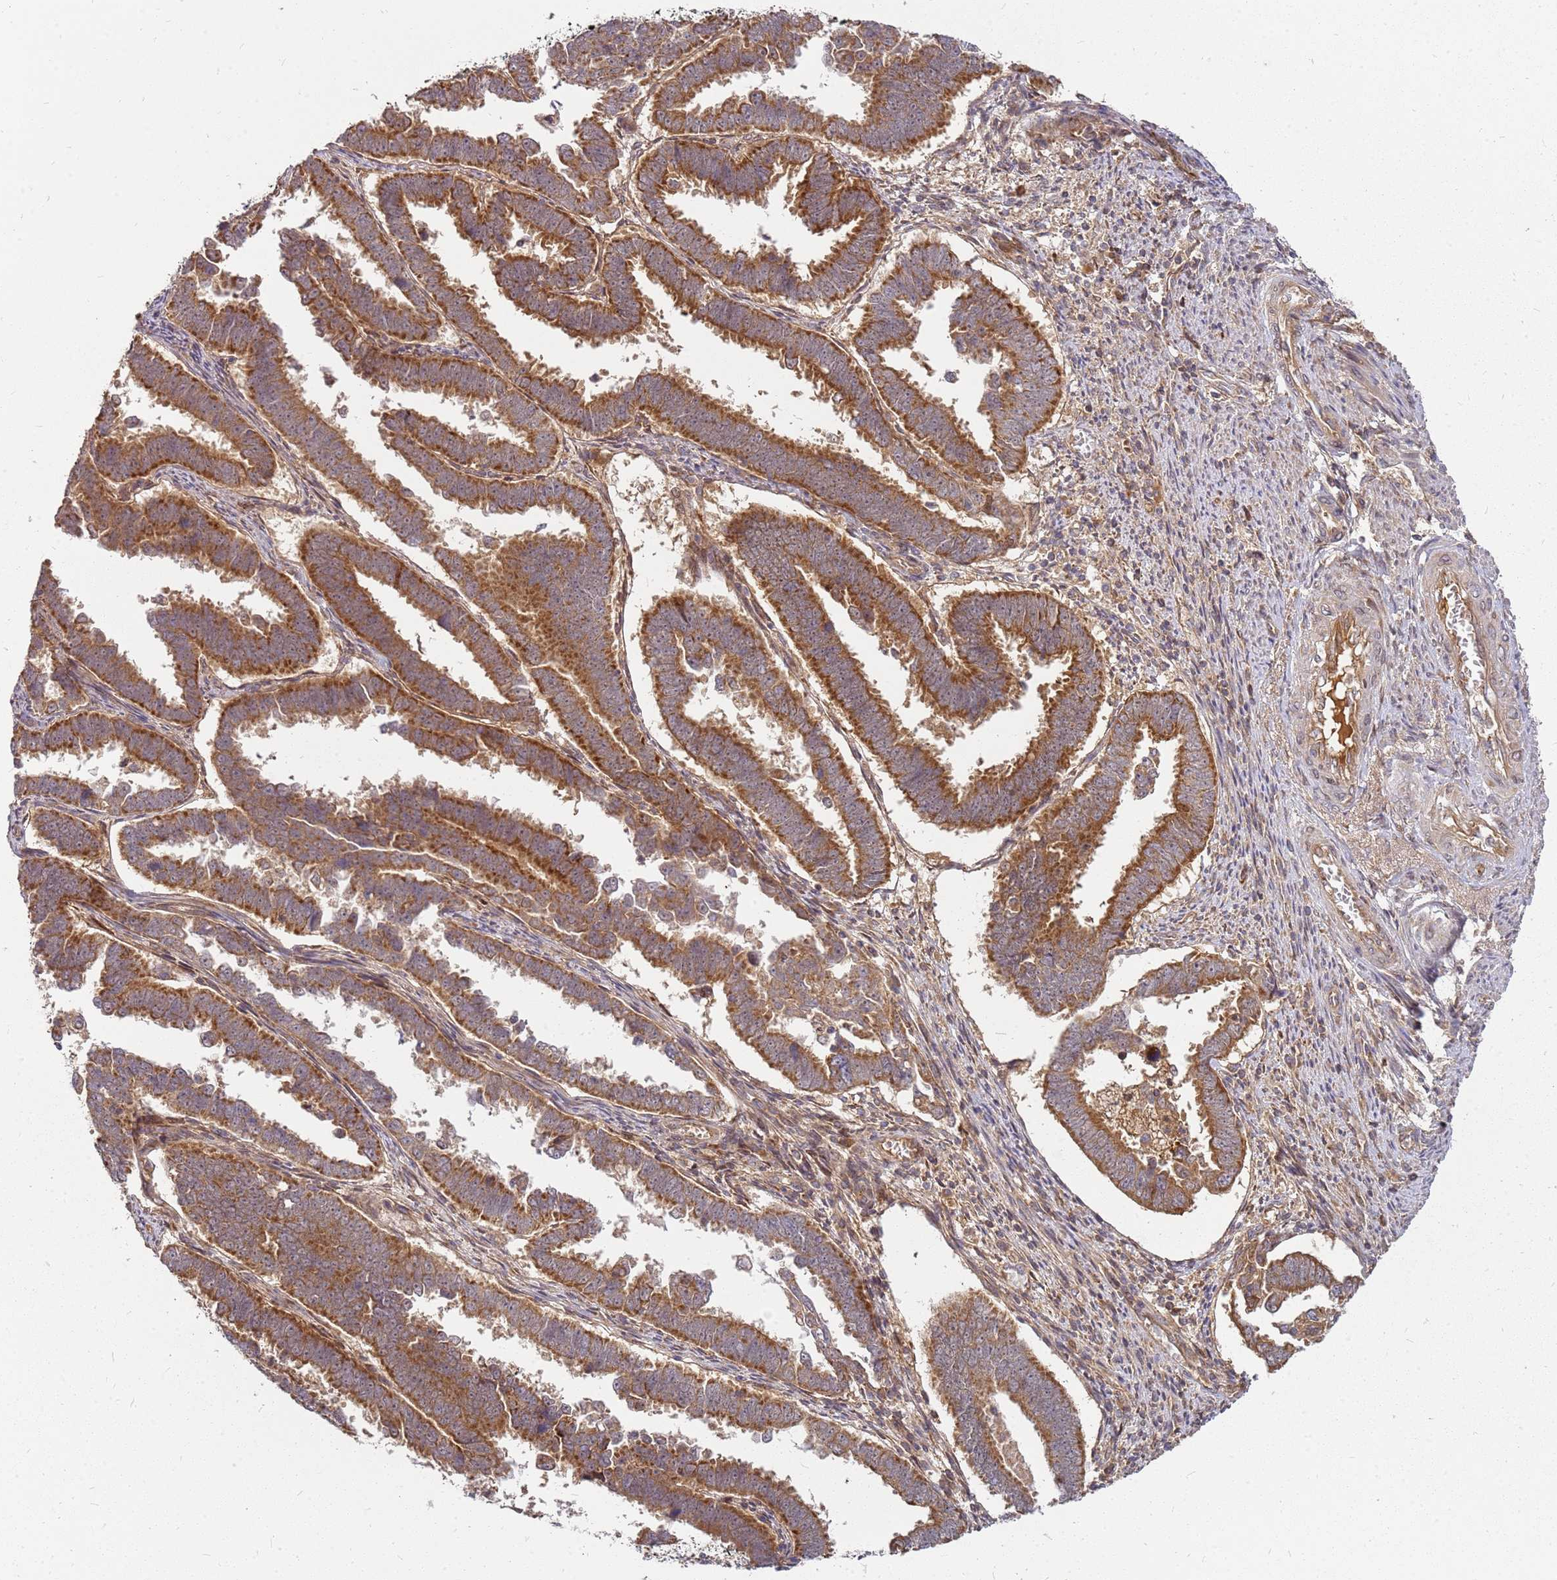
{"staining": {"intensity": "strong", "quantity": ">75%", "location": "cytoplasmic/membranous"}, "tissue": "endometrial cancer", "cell_type": "Tumor cells", "image_type": "cancer", "snomed": [{"axis": "morphology", "description": "Adenocarcinoma, NOS"}, {"axis": "topography", "description": "Endometrium"}], "caption": "Immunohistochemistry image of neoplastic tissue: endometrial adenocarcinoma stained using IHC reveals high levels of strong protein expression localized specifically in the cytoplasmic/membranous of tumor cells, appearing as a cytoplasmic/membranous brown color.", "gene": "CCDC159", "patient": {"sex": "female", "age": 75}}